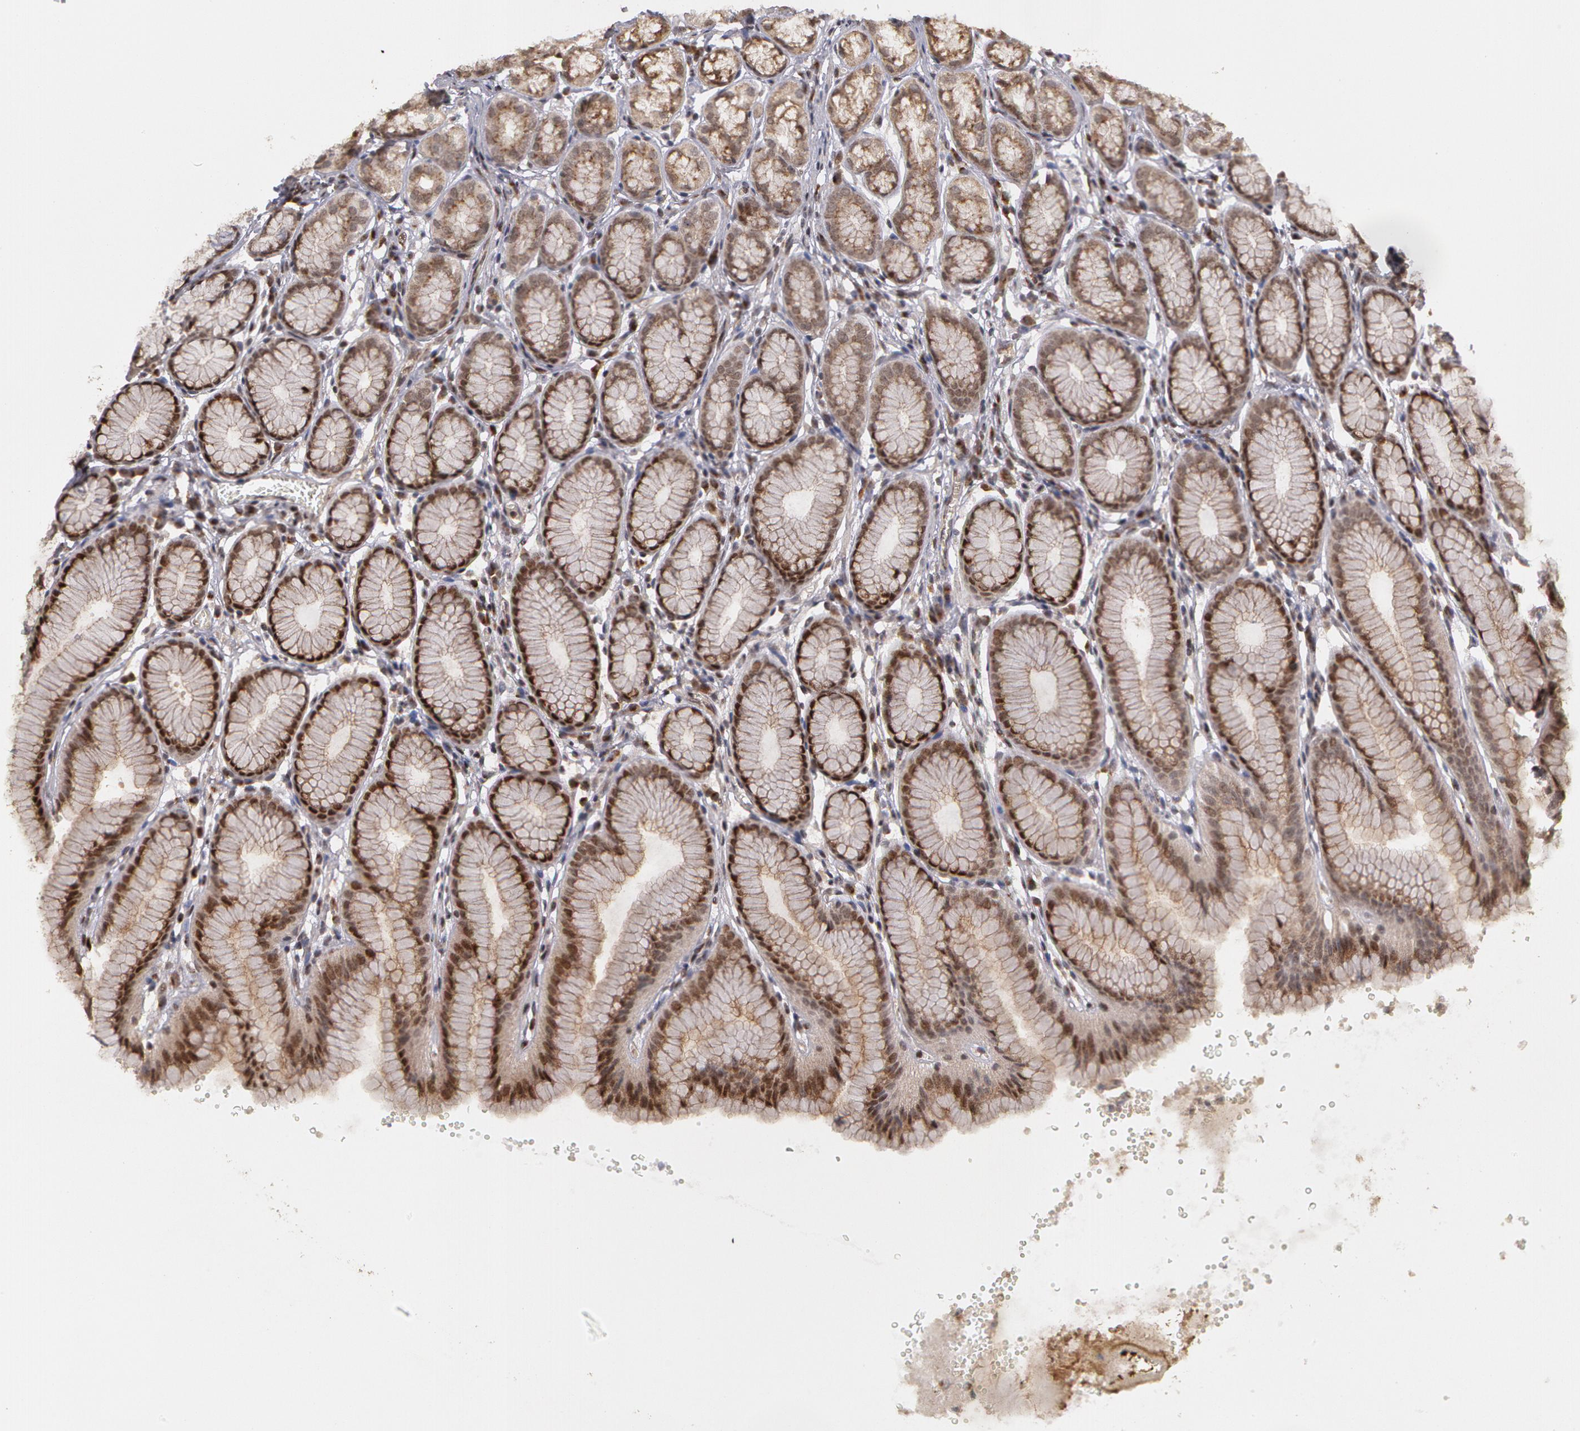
{"staining": {"intensity": "moderate", "quantity": "25%-75%", "location": "cytoplasmic/membranous"}, "tissue": "stomach", "cell_type": "Glandular cells", "image_type": "normal", "snomed": [{"axis": "morphology", "description": "Normal tissue, NOS"}, {"axis": "topography", "description": "Stomach"}], "caption": "Immunohistochemical staining of unremarkable stomach exhibits medium levels of moderate cytoplasmic/membranous expression in about 25%-75% of glandular cells. (DAB (3,3'-diaminobenzidine) IHC with brightfield microscopy, high magnification).", "gene": "STX5", "patient": {"sex": "male", "age": 42}}